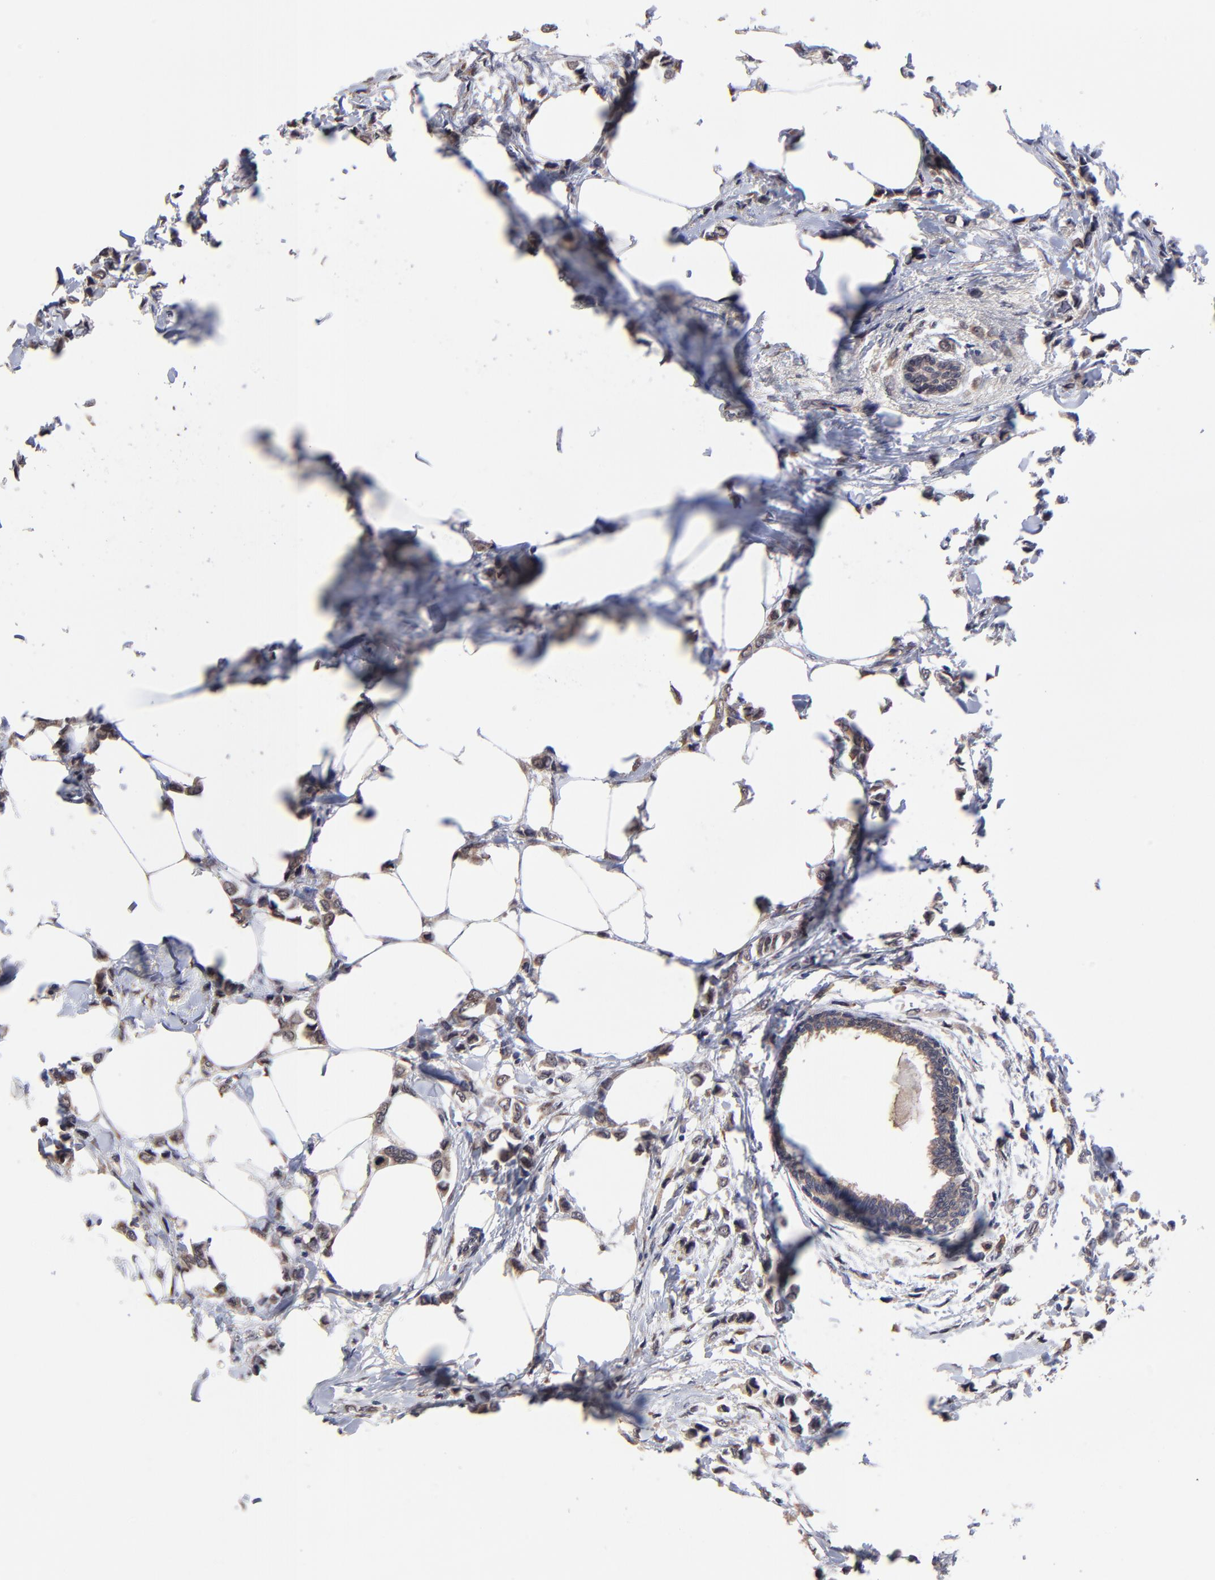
{"staining": {"intensity": "weak", "quantity": ">75%", "location": "cytoplasmic/membranous"}, "tissue": "breast cancer", "cell_type": "Tumor cells", "image_type": "cancer", "snomed": [{"axis": "morphology", "description": "Lobular carcinoma"}, {"axis": "topography", "description": "Breast"}], "caption": "The histopathology image demonstrates immunohistochemical staining of lobular carcinoma (breast). There is weak cytoplasmic/membranous expression is present in about >75% of tumor cells.", "gene": "CHL1", "patient": {"sex": "female", "age": 51}}